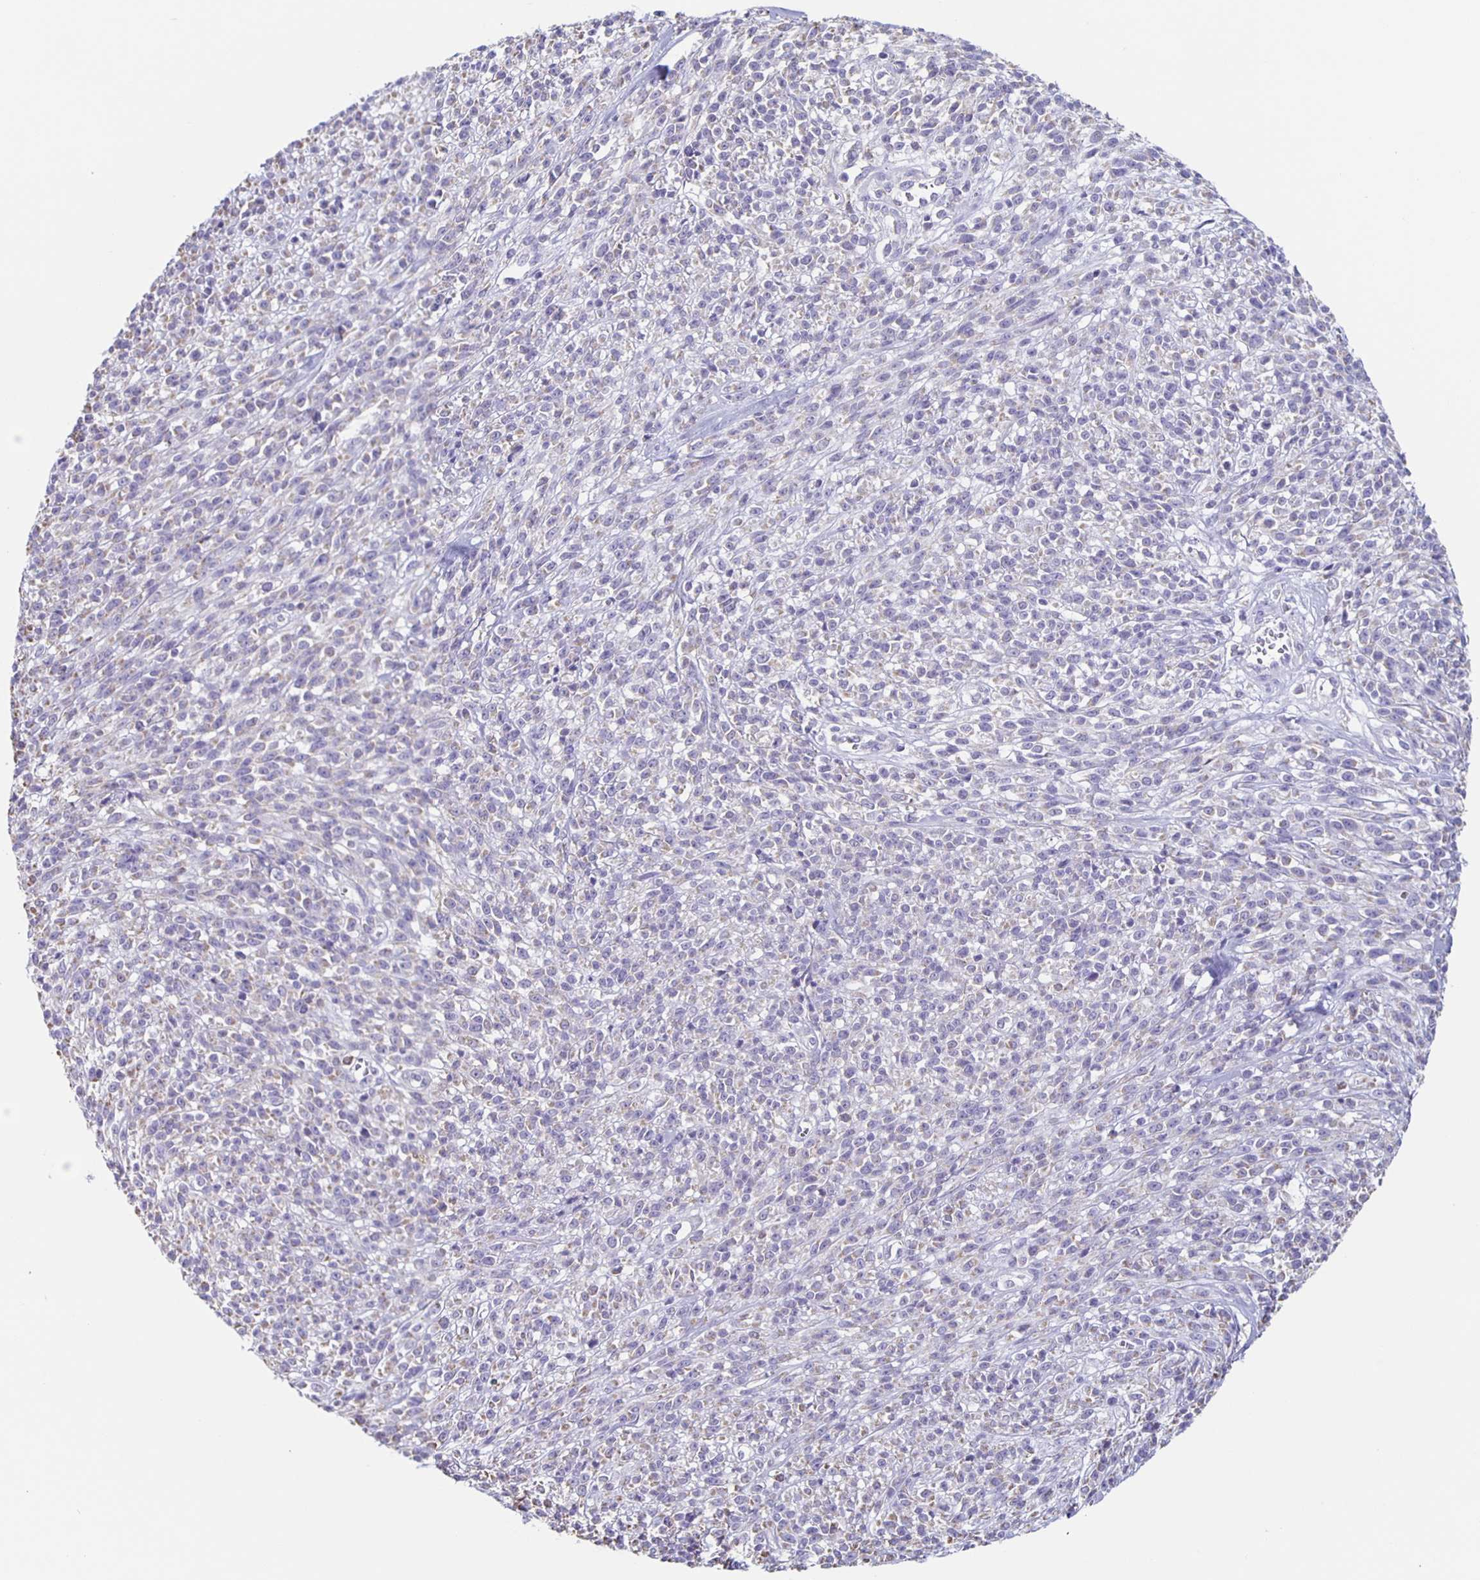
{"staining": {"intensity": "negative", "quantity": "none", "location": "none"}, "tissue": "melanoma", "cell_type": "Tumor cells", "image_type": "cancer", "snomed": [{"axis": "morphology", "description": "Malignant melanoma, NOS"}, {"axis": "topography", "description": "Skin"}, {"axis": "topography", "description": "Skin of trunk"}], "caption": "Malignant melanoma stained for a protein using immunohistochemistry demonstrates no expression tumor cells.", "gene": "TPPP", "patient": {"sex": "male", "age": 74}}